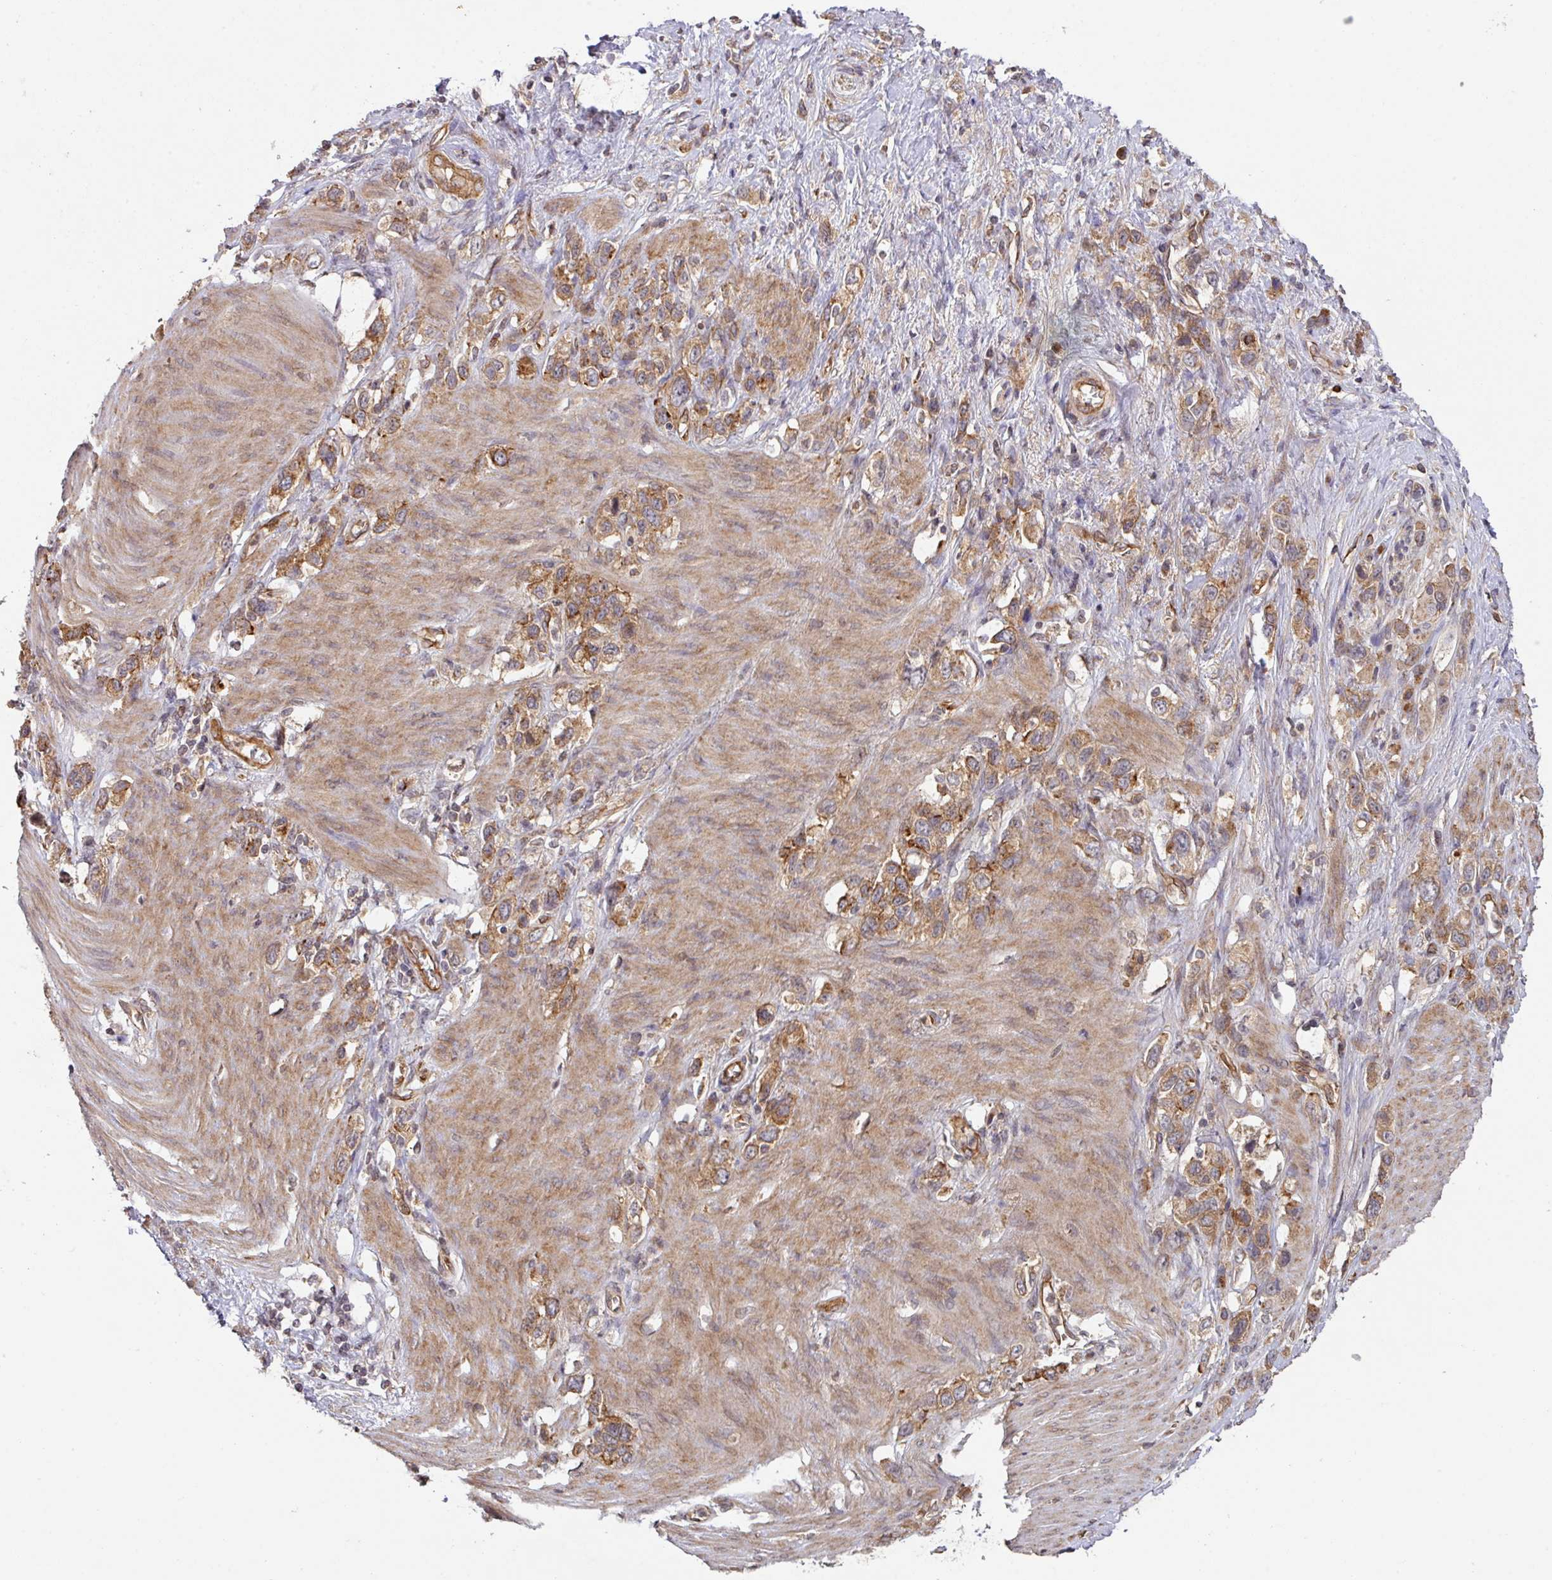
{"staining": {"intensity": "moderate", "quantity": ">75%", "location": "cytoplasmic/membranous"}, "tissue": "stomach cancer", "cell_type": "Tumor cells", "image_type": "cancer", "snomed": [{"axis": "morphology", "description": "Adenocarcinoma, NOS"}, {"axis": "topography", "description": "Stomach"}], "caption": "Immunohistochemistry histopathology image of neoplastic tissue: human stomach cancer (adenocarcinoma) stained using immunohistochemistry demonstrates medium levels of moderate protein expression localized specifically in the cytoplasmic/membranous of tumor cells, appearing as a cytoplasmic/membranous brown color.", "gene": "CYFIP2", "patient": {"sex": "female", "age": 65}}